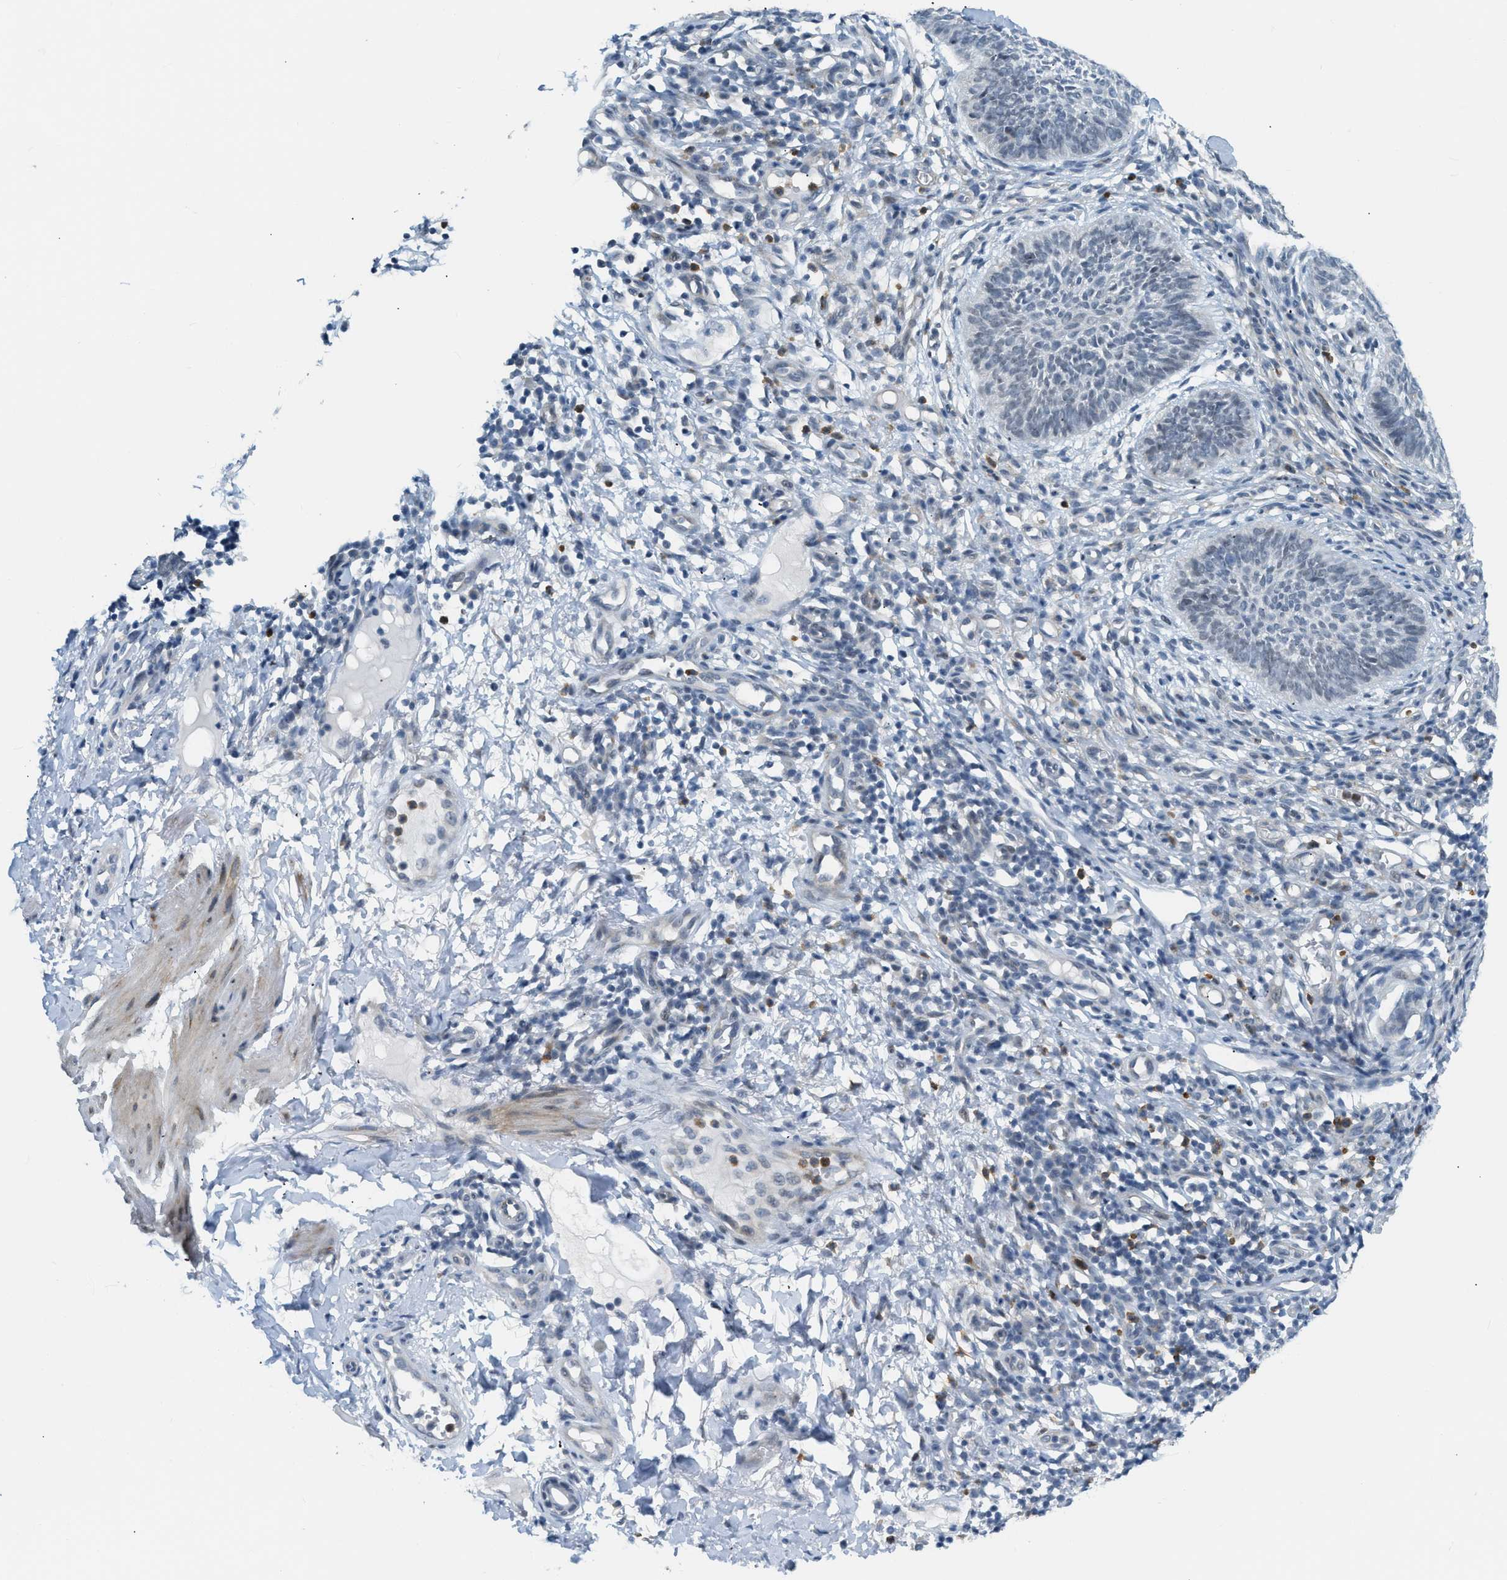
{"staining": {"intensity": "negative", "quantity": "none", "location": "none"}, "tissue": "skin cancer", "cell_type": "Tumor cells", "image_type": "cancer", "snomed": [{"axis": "morphology", "description": "Basal cell carcinoma"}, {"axis": "topography", "description": "Skin"}], "caption": "Immunohistochemistry of human basal cell carcinoma (skin) demonstrates no positivity in tumor cells.", "gene": "ZNF408", "patient": {"sex": "male", "age": 60}}